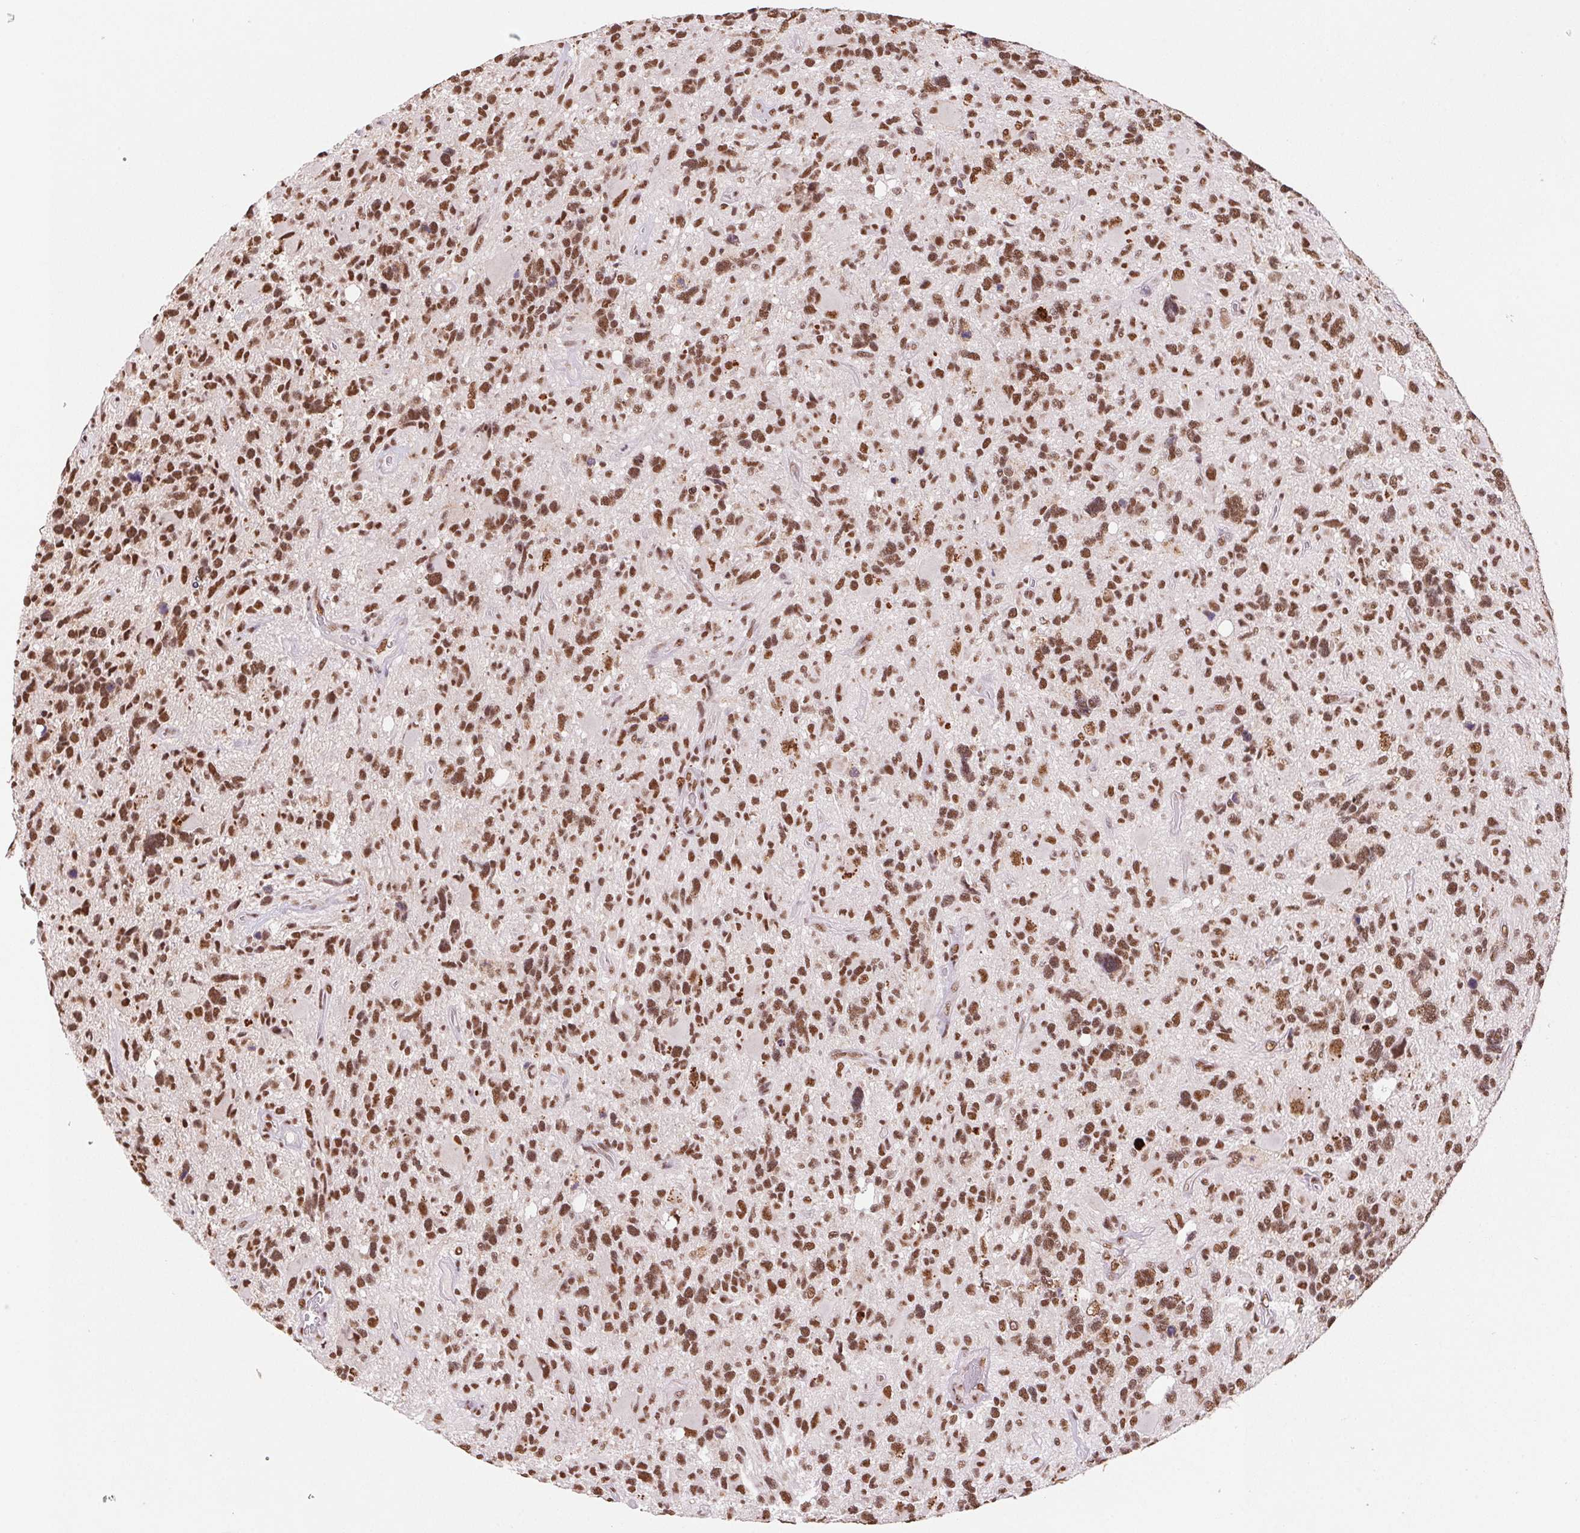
{"staining": {"intensity": "moderate", "quantity": ">75%", "location": "nuclear"}, "tissue": "glioma", "cell_type": "Tumor cells", "image_type": "cancer", "snomed": [{"axis": "morphology", "description": "Glioma, malignant, High grade"}, {"axis": "topography", "description": "Brain"}], "caption": "Malignant glioma (high-grade) stained with a protein marker demonstrates moderate staining in tumor cells.", "gene": "SNRPG", "patient": {"sex": "male", "age": 49}}